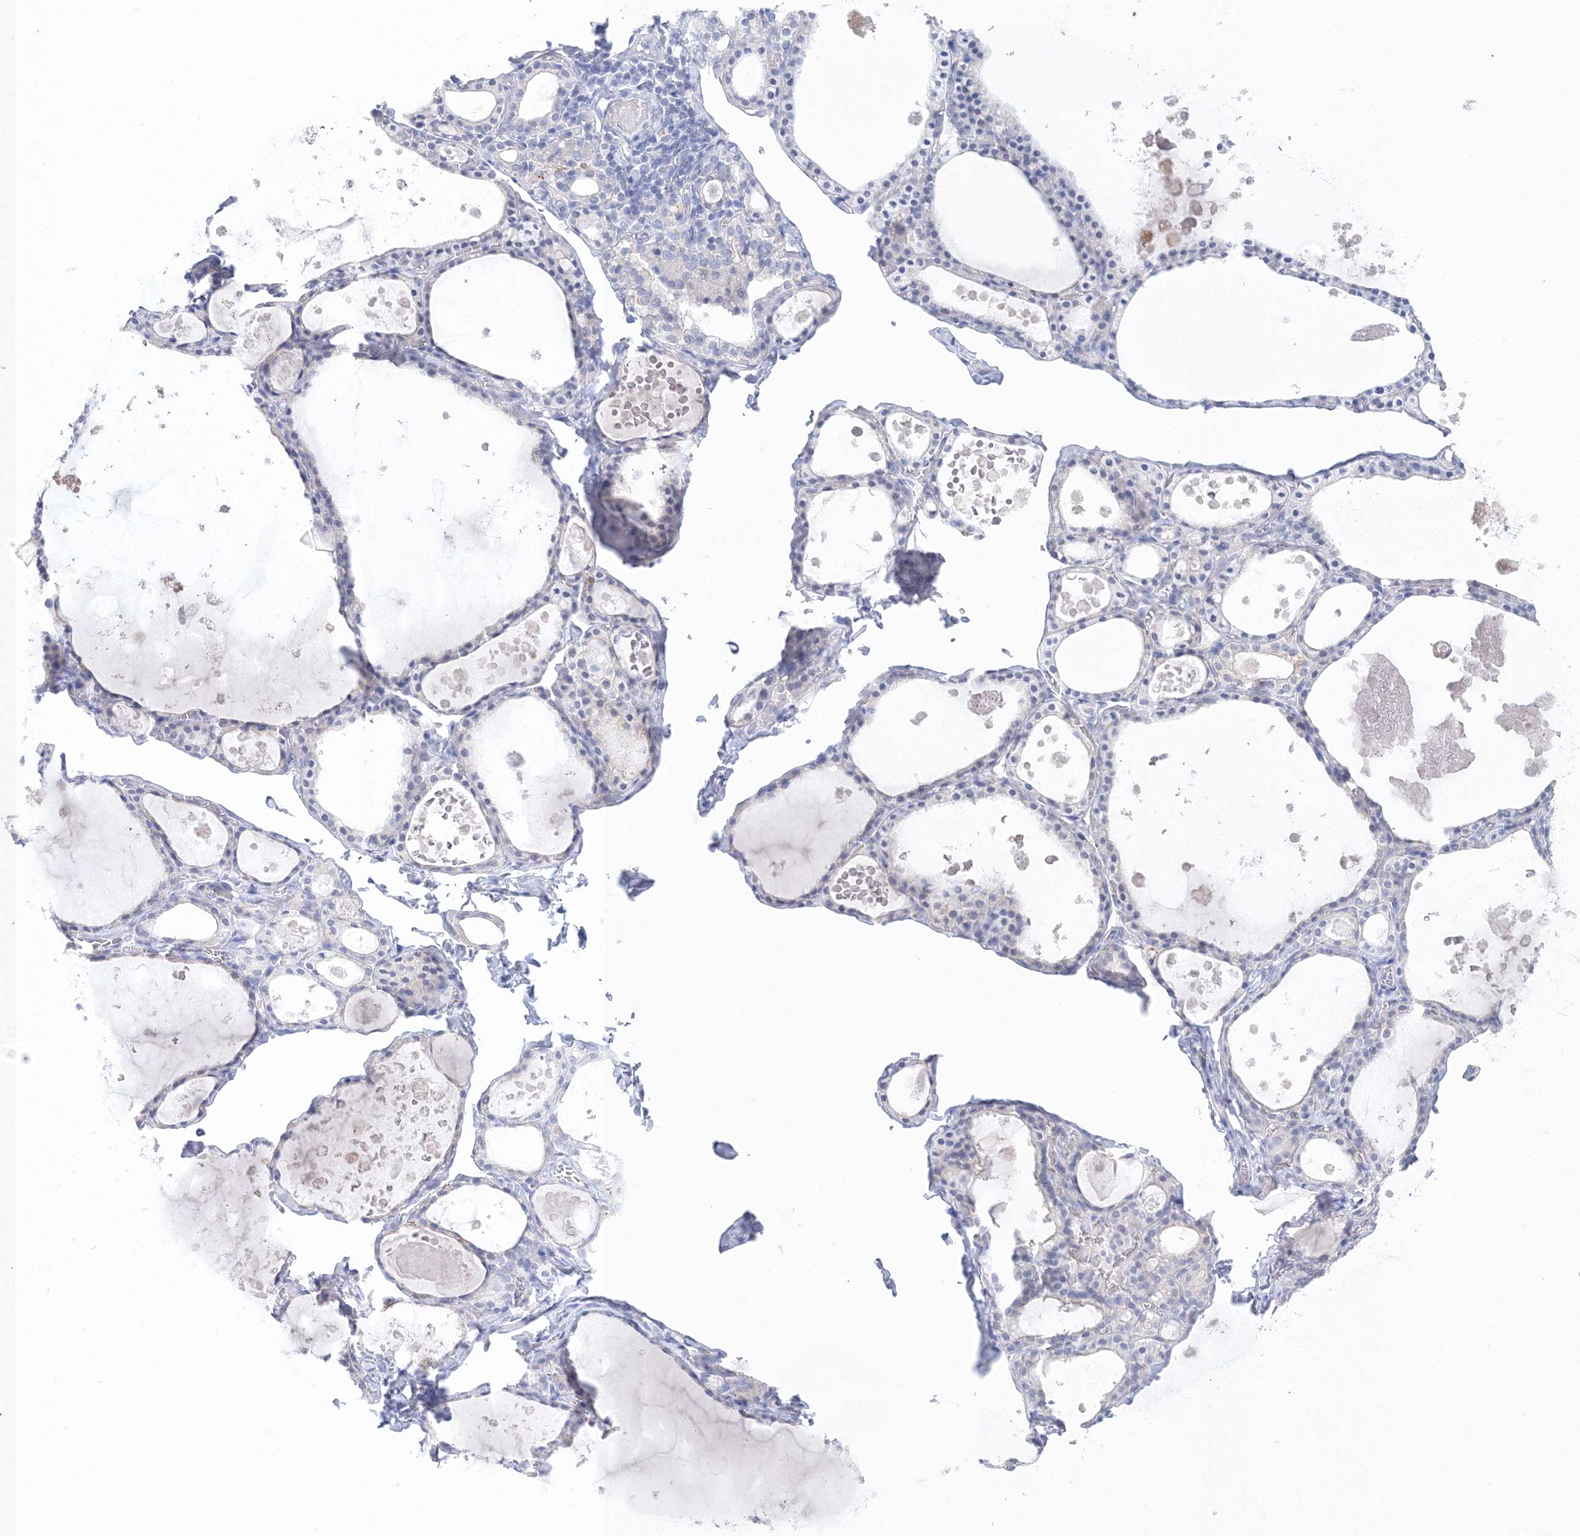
{"staining": {"intensity": "negative", "quantity": "none", "location": "none"}, "tissue": "thyroid gland", "cell_type": "Glandular cells", "image_type": "normal", "snomed": [{"axis": "morphology", "description": "Normal tissue, NOS"}, {"axis": "topography", "description": "Thyroid gland"}], "caption": "Immunohistochemistry of unremarkable human thyroid gland reveals no positivity in glandular cells.", "gene": "HMGCS1", "patient": {"sex": "male", "age": 56}}